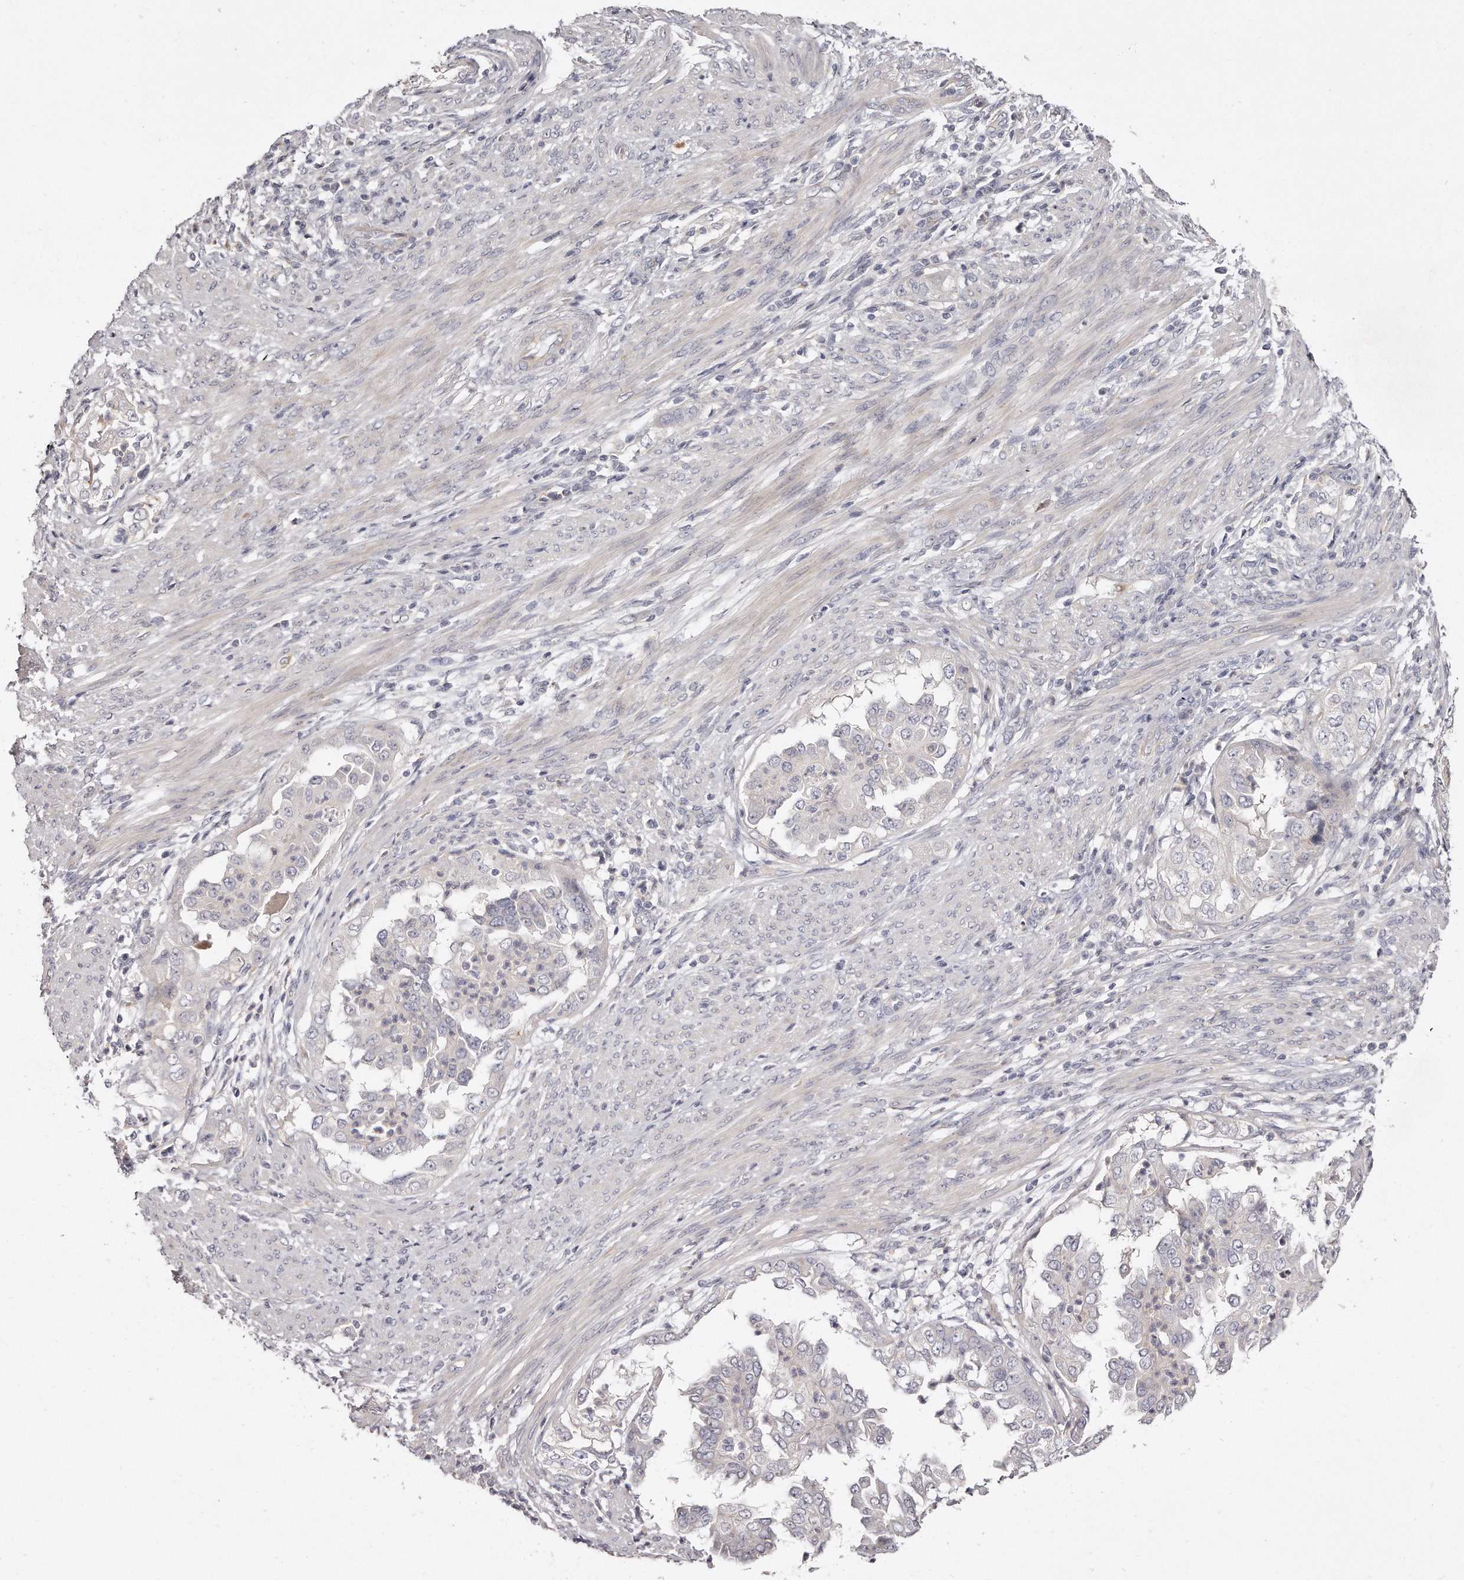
{"staining": {"intensity": "negative", "quantity": "none", "location": "none"}, "tissue": "endometrial cancer", "cell_type": "Tumor cells", "image_type": "cancer", "snomed": [{"axis": "morphology", "description": "Adenocarcinoma, NOS"}, {"axis": "topography", "description": "Endometrium"}], "caption": "Human endometrial cancer (adenocarcinoma) stained for a protein using immunohistochemistry reveals no expression in tumor cells.", "gene": "TTLL4", "patient": {"sex": "female", "age": 85}}